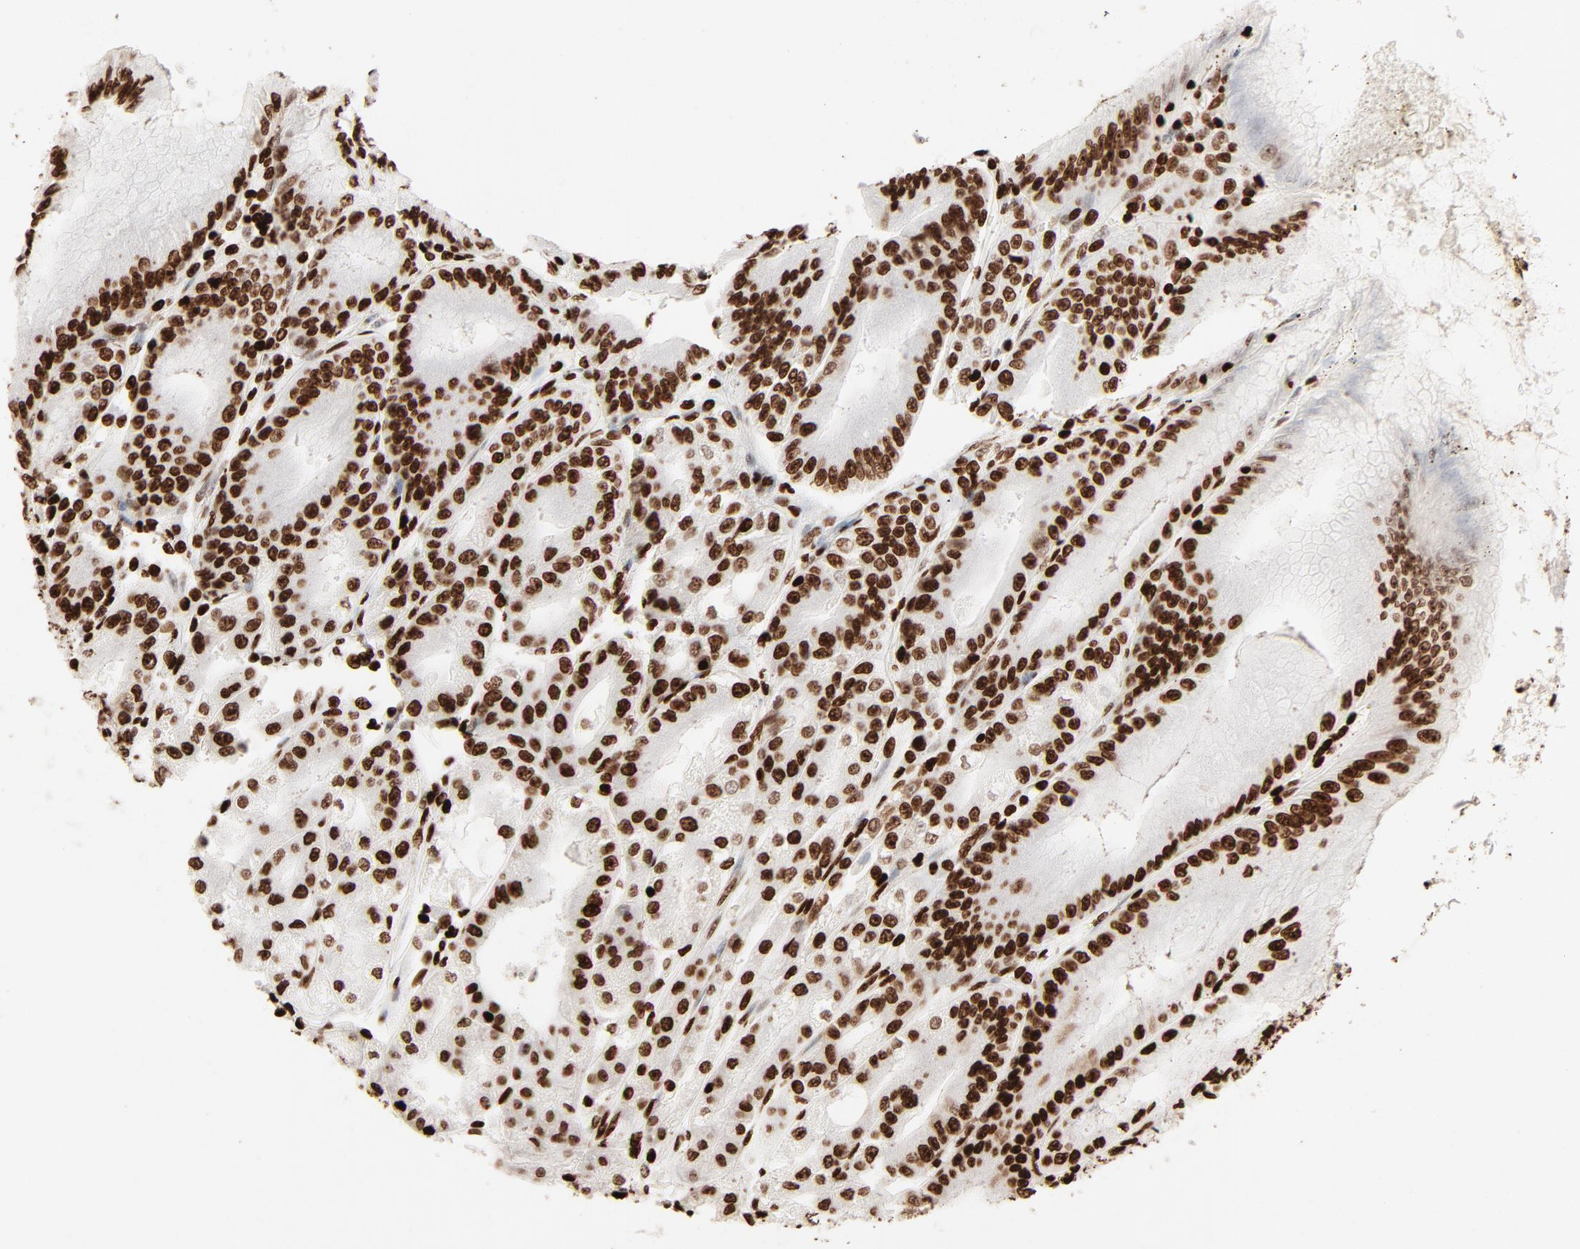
{"staining": {"intensity": "strong", "quantity": ">75%", "location": "nuclear"}, "tissue": "stomach", "cell_type": "Glandular cells", "image_type": "normal", "snomed": [{"axis": "morphology", "description": "Normal tissue, NOS"}, {"axis": "topography", "description": "Stomach, lower"}], "caption": "This is a micrograph of immunohistochemistry staining of unremarkable stomach, which shows strong expression in the nuclear of glandular cells.", "gene": "HMGB1", "patient": {"sex": "male", "age": 71}}